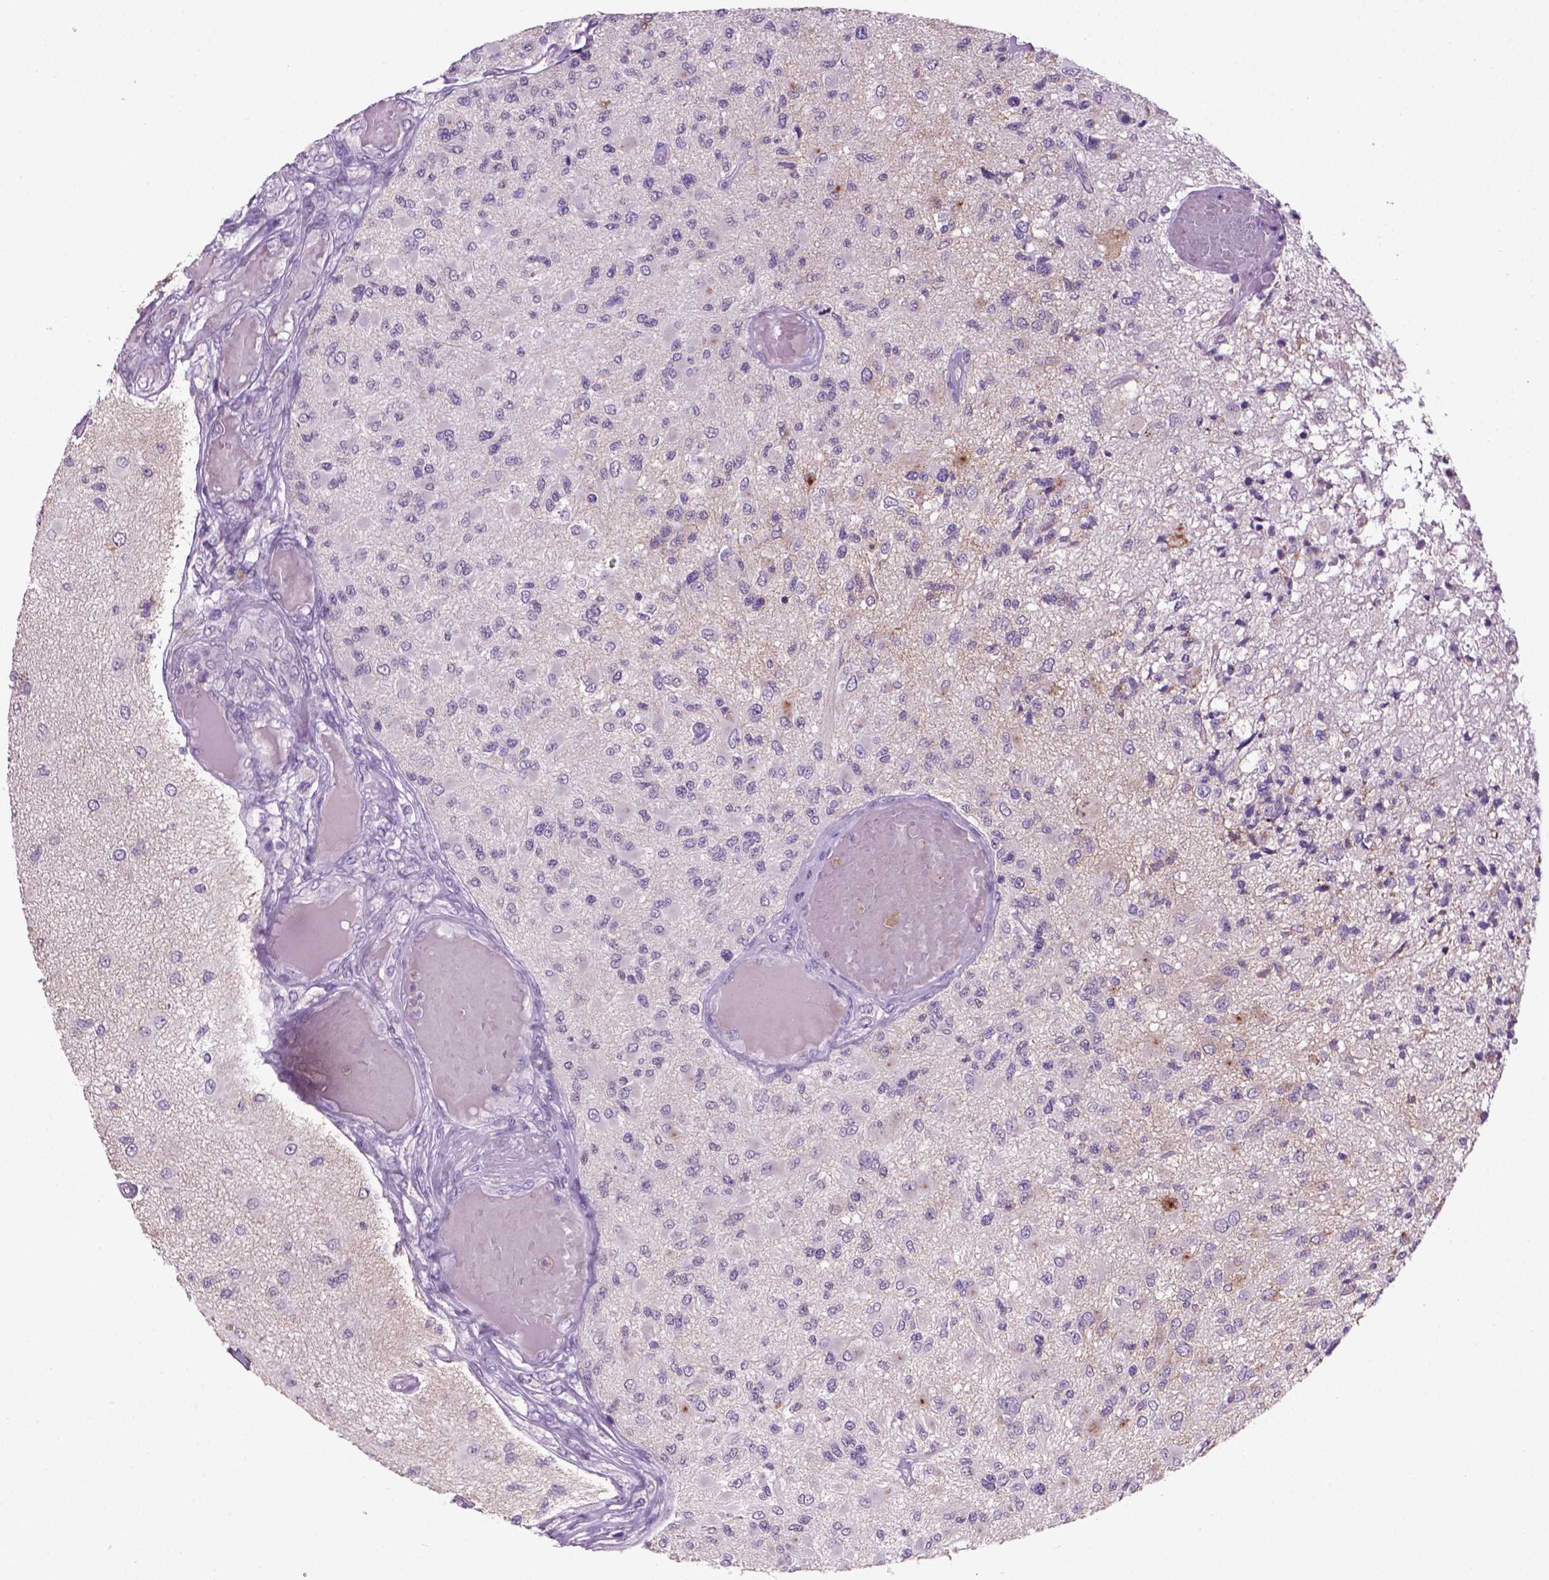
{"staining": {"intensity": "negative", "quantity": "none", "location": "none"}, "tissue": "glioma", "cell_type": "Tumor cells", "image_type": "cancer", "snomed": [{"axis": "morphology", "description": "Glioma, malignant, High grade"}, {"axis": "topography", "description": "Brain"}], "caption": "IHC of human high-grade glioma (malignant) shows no expression in tumor cells. (DAB immunohistochemistry (IHC) visualized using brightfield microscopy, high magnification).", "gene": "MUC1", "patient": {"sex": "female", "age": 63}}